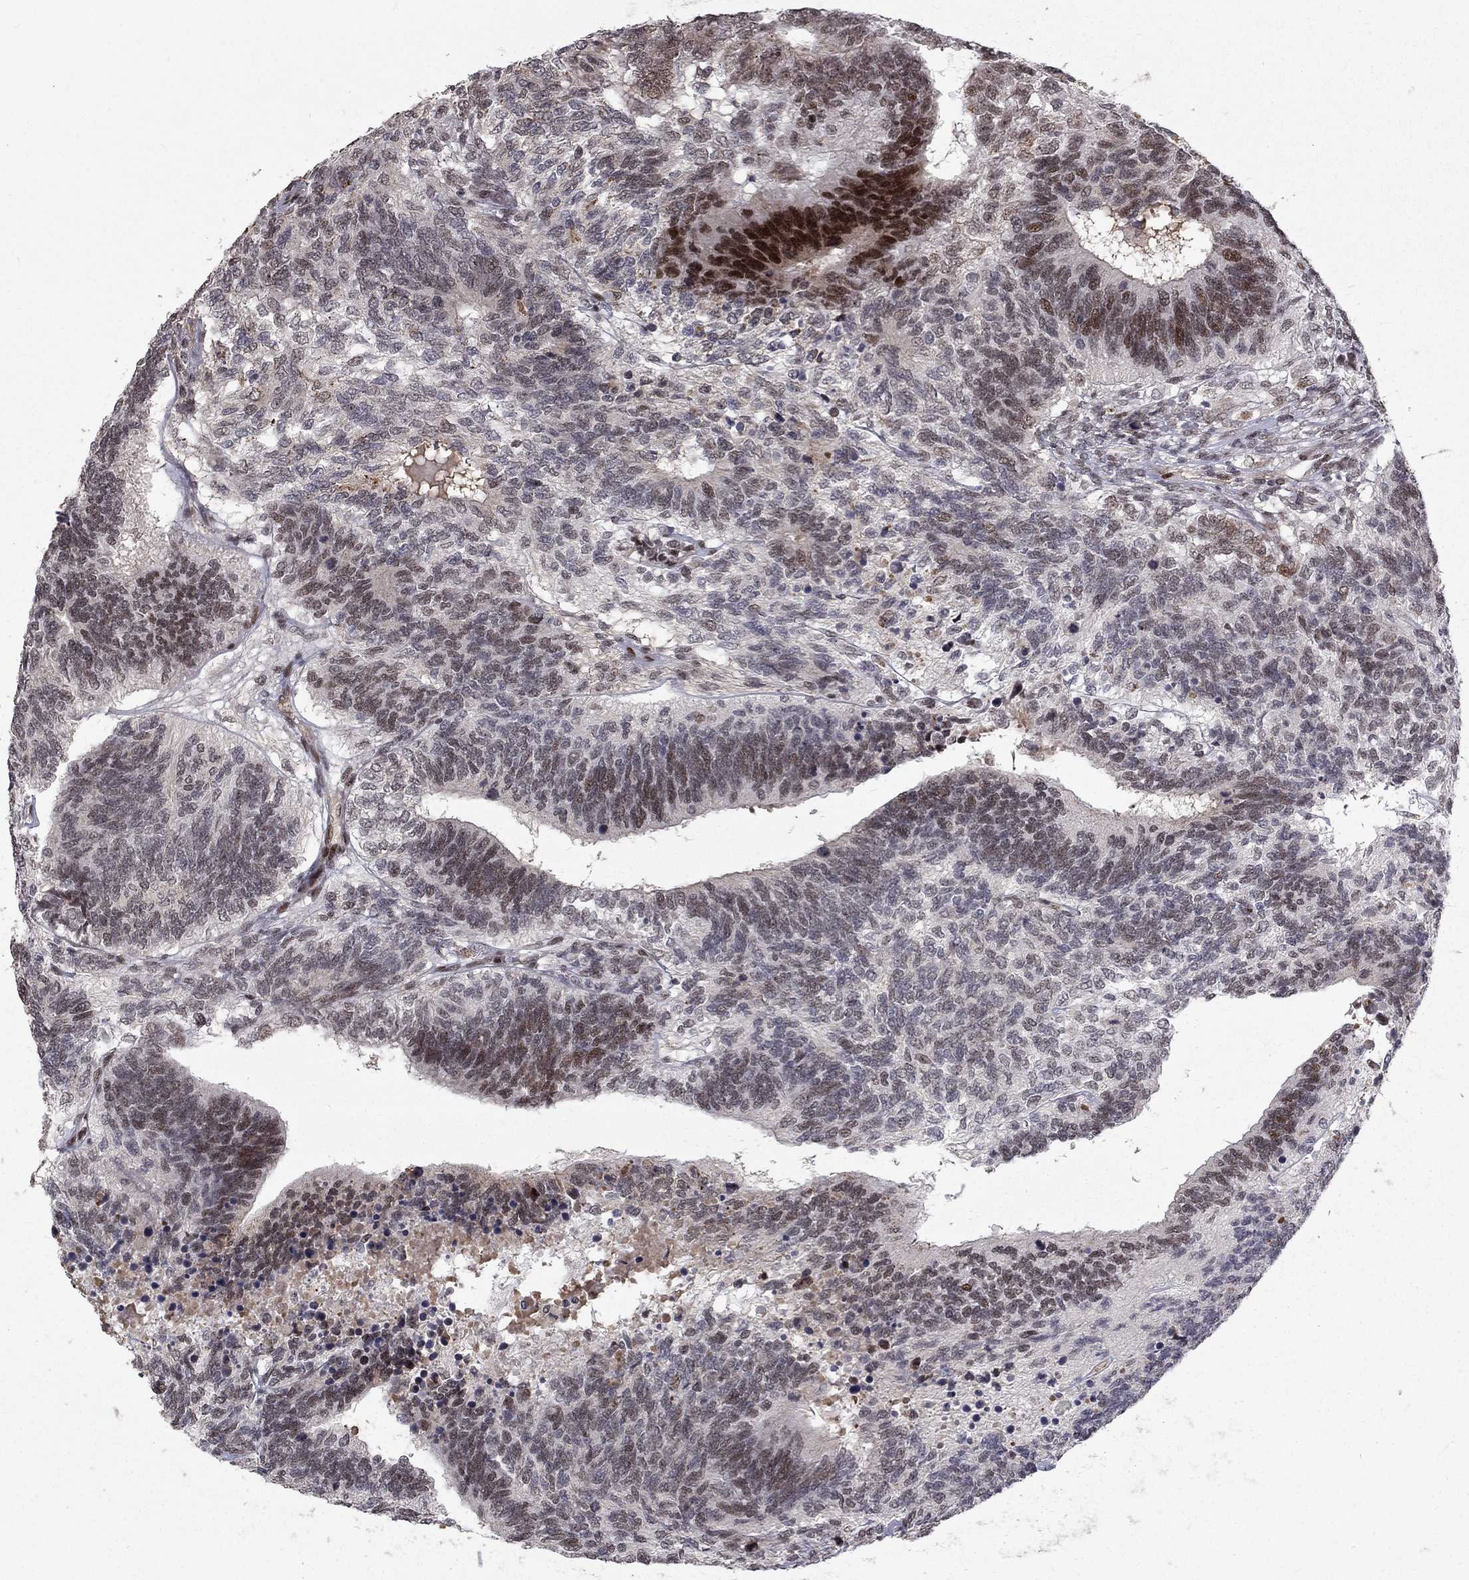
{"staining": {"intensity": "moderate", "quantity": "25%-75%", "location": "nuclear"}, "tissue": "testis cancer", "cell_type": "Tumor cells", "image_type": "cancer", "snomed": [{"axis": "morphology", "description": "Seminoma, NOS"}, {"axis": "morphology", "description": "Carcinoma, Embryonal, NOS"}, {"axis": "topography", "description": "Testis"}], "caption": "This histopathology image displays immunohistochemistry staining of human testis seminoma, with medium moderate nuclear positivity in approximately 25%-75% of tumor cells.", "gene": "TCEAL1", "patient": {"sex": "male", "age": 41}}